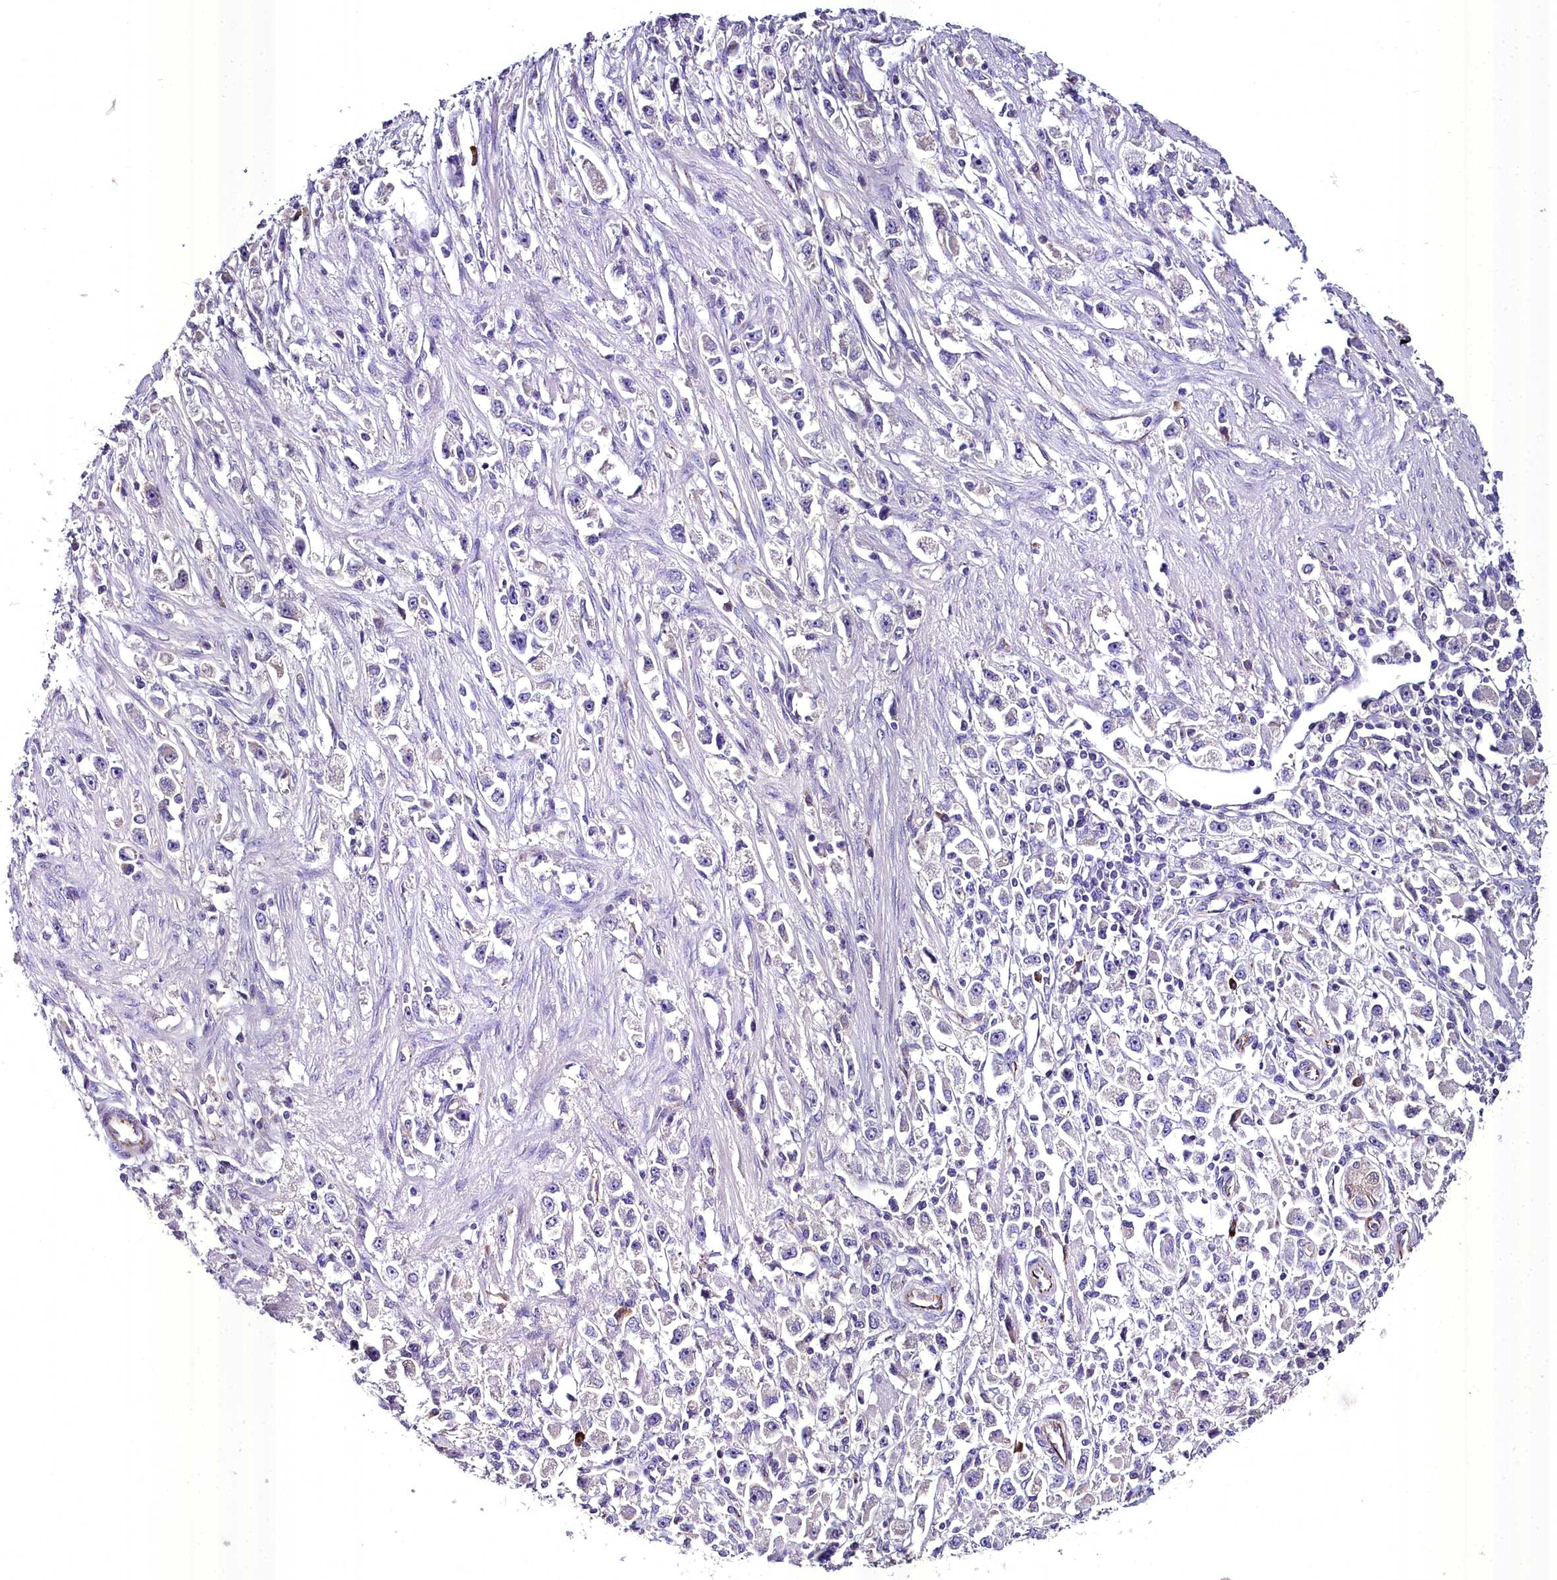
{"staining": {"intensity": "negative", "quantity": "none", "location": "none"}, "tissue": "stomach cancer", "cell_type": "Tumor cells", "image_type": "cancer", "snomed": [{"axis": "morphology", "description": "Adenocarcinoma, NOS"}, {"axis": "topography", "description": "Stomach"}], "caption": "Immunohistochemistry (IHC) photomicrograph of adenocarcinoma (stomach) stained for a protein (brown), which demonstrates no staining in tumor cells.", "gene": "MS4A18", "patient": {"sex": "female", "age": 59}}